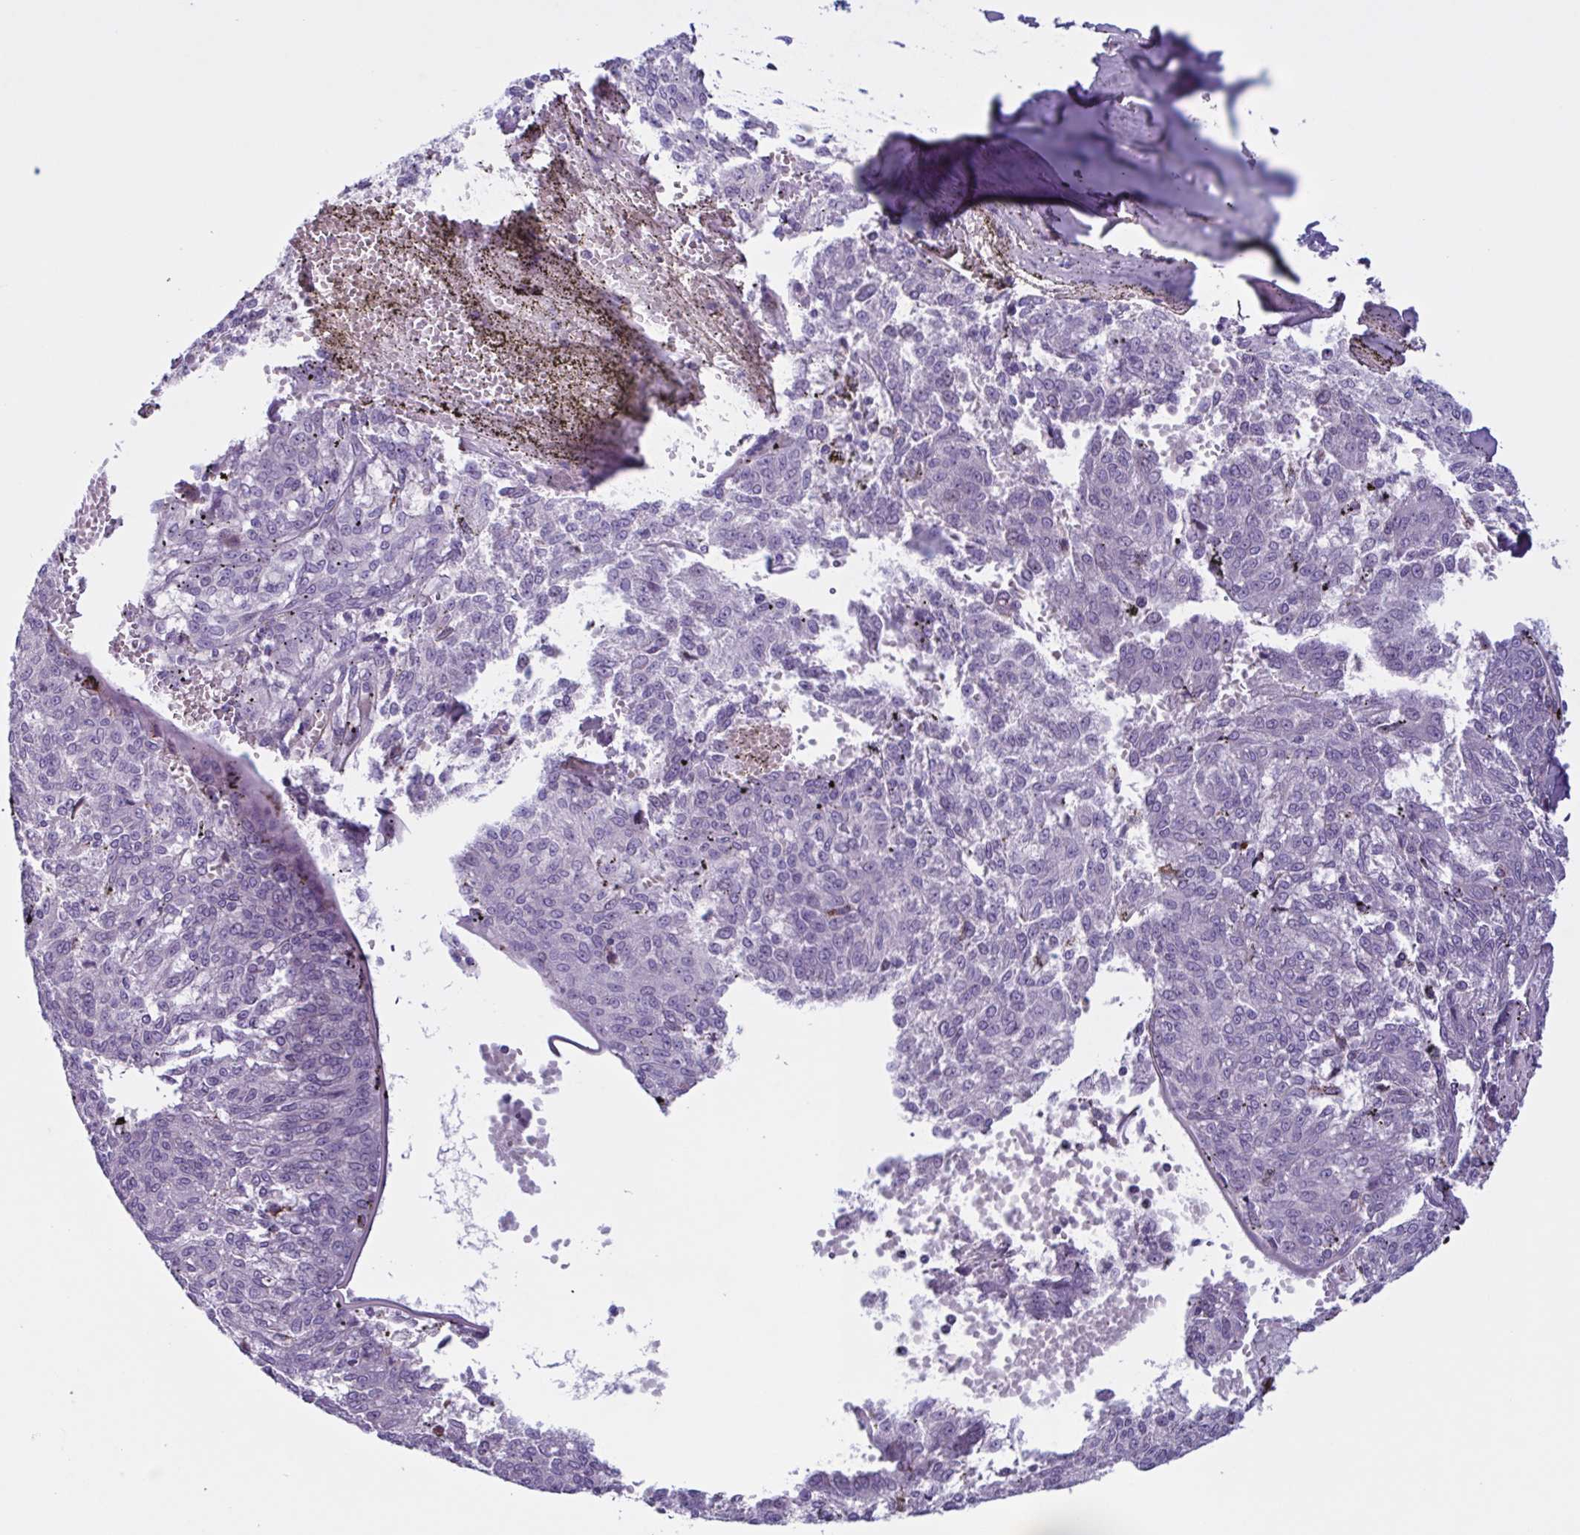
{"staining": {"intensity": "negative", "quantity": "none", "location": "none"}, "tissue": "melanoma", "cell_type": "Tumor cells", "image_type": "cancer", "snomed": [{"axis": "morphology", "description": "Malignant melanoma, NOS"}, {"axis": "topography", "description": "Skin"}], "caption": "There is no significant staining in tumor cells of malignant melanoma. (DAB (3,3'-diaminobenzidine) IHC, high magnification).", "gene": "F13B", "patient": {"sex": "female", "age": 72}}